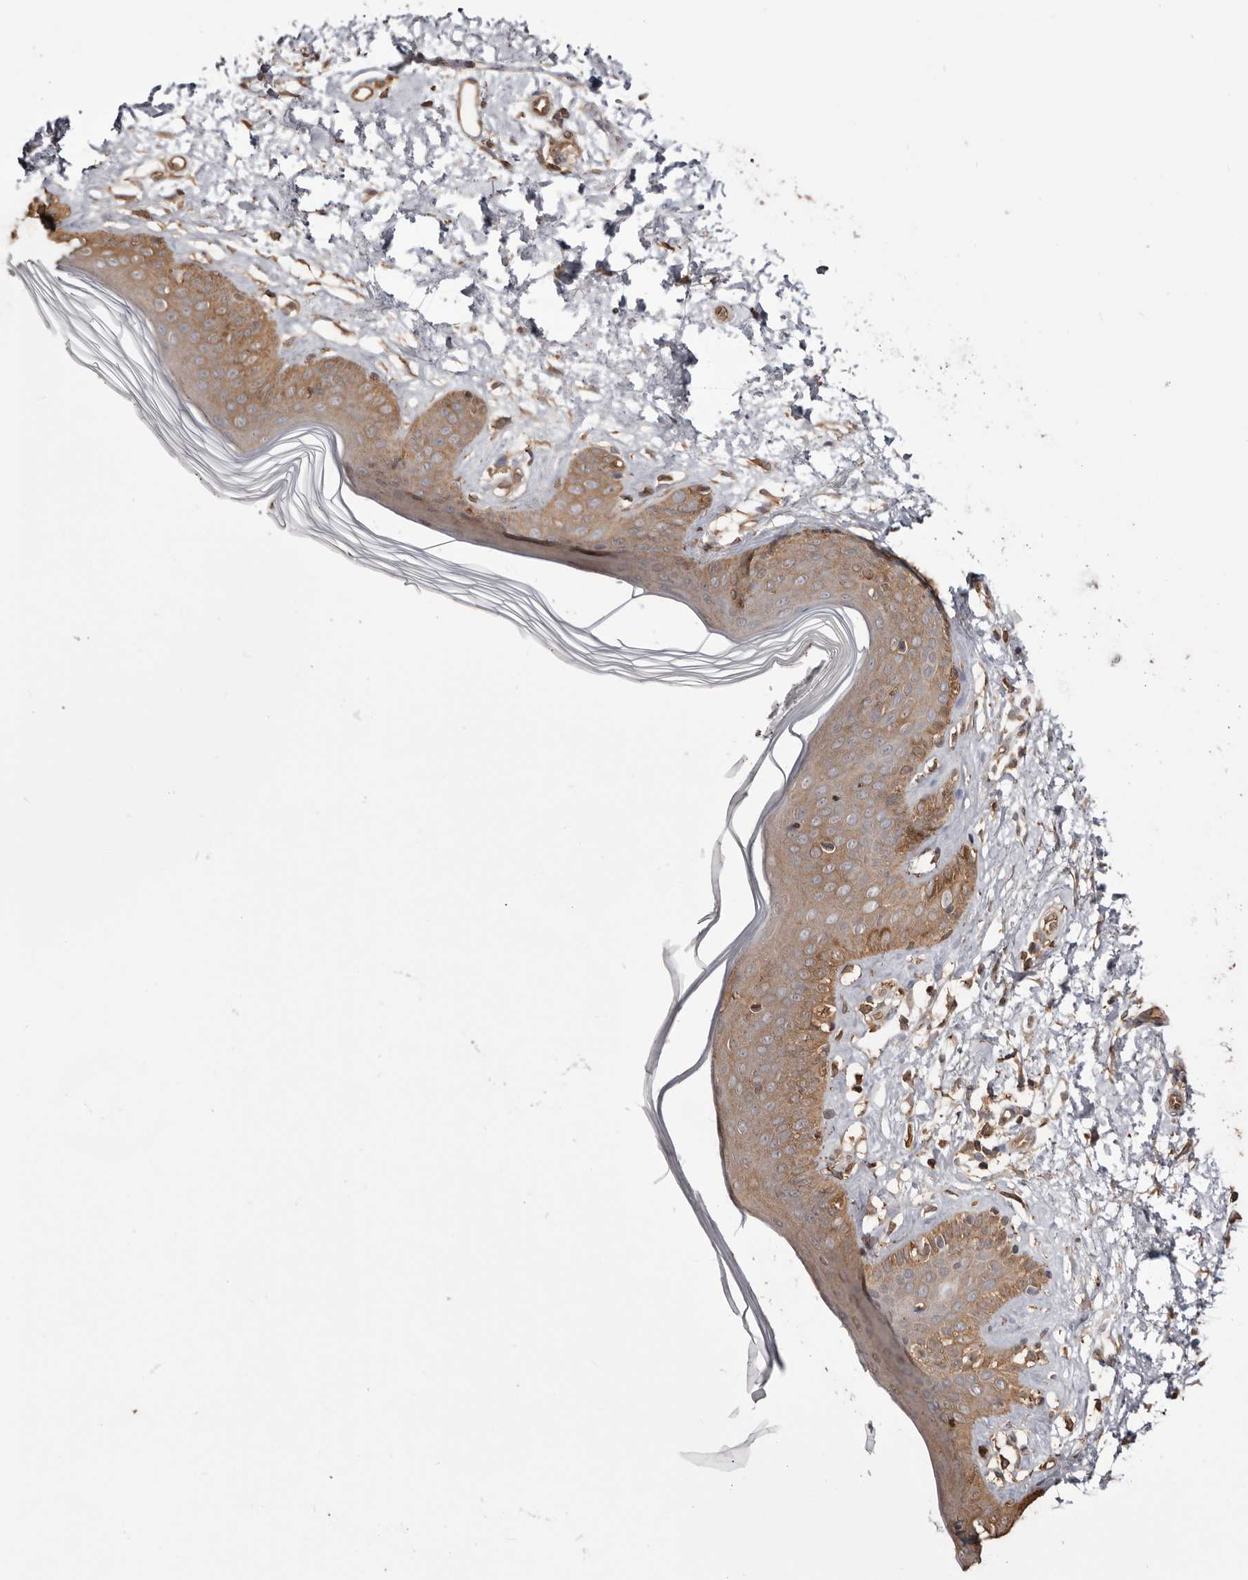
{"staining": {"intensity": "moderate", "quantity": ">75%", "location": "cytoplasmic/membranous"}, "tissue": "skin", "cell_type": "Fibroblasts", "image_type": "normal", "snomed": [{"axis": "morphology", "description": "Normal tissue, NOS"}, {"axis": "topography", "description": "Skin"}], "caption": "The histopathology image demonstrates immunohistochemical staining of unremarkable skin. There is moderate cytoplasmic/membranous positivity is identified in about >75% of fibroblasts. (Brightfield microscopy of DAB IHC at high magnification).", "gene": "PKM", "patient": {"sex": "female", "age": 64}}